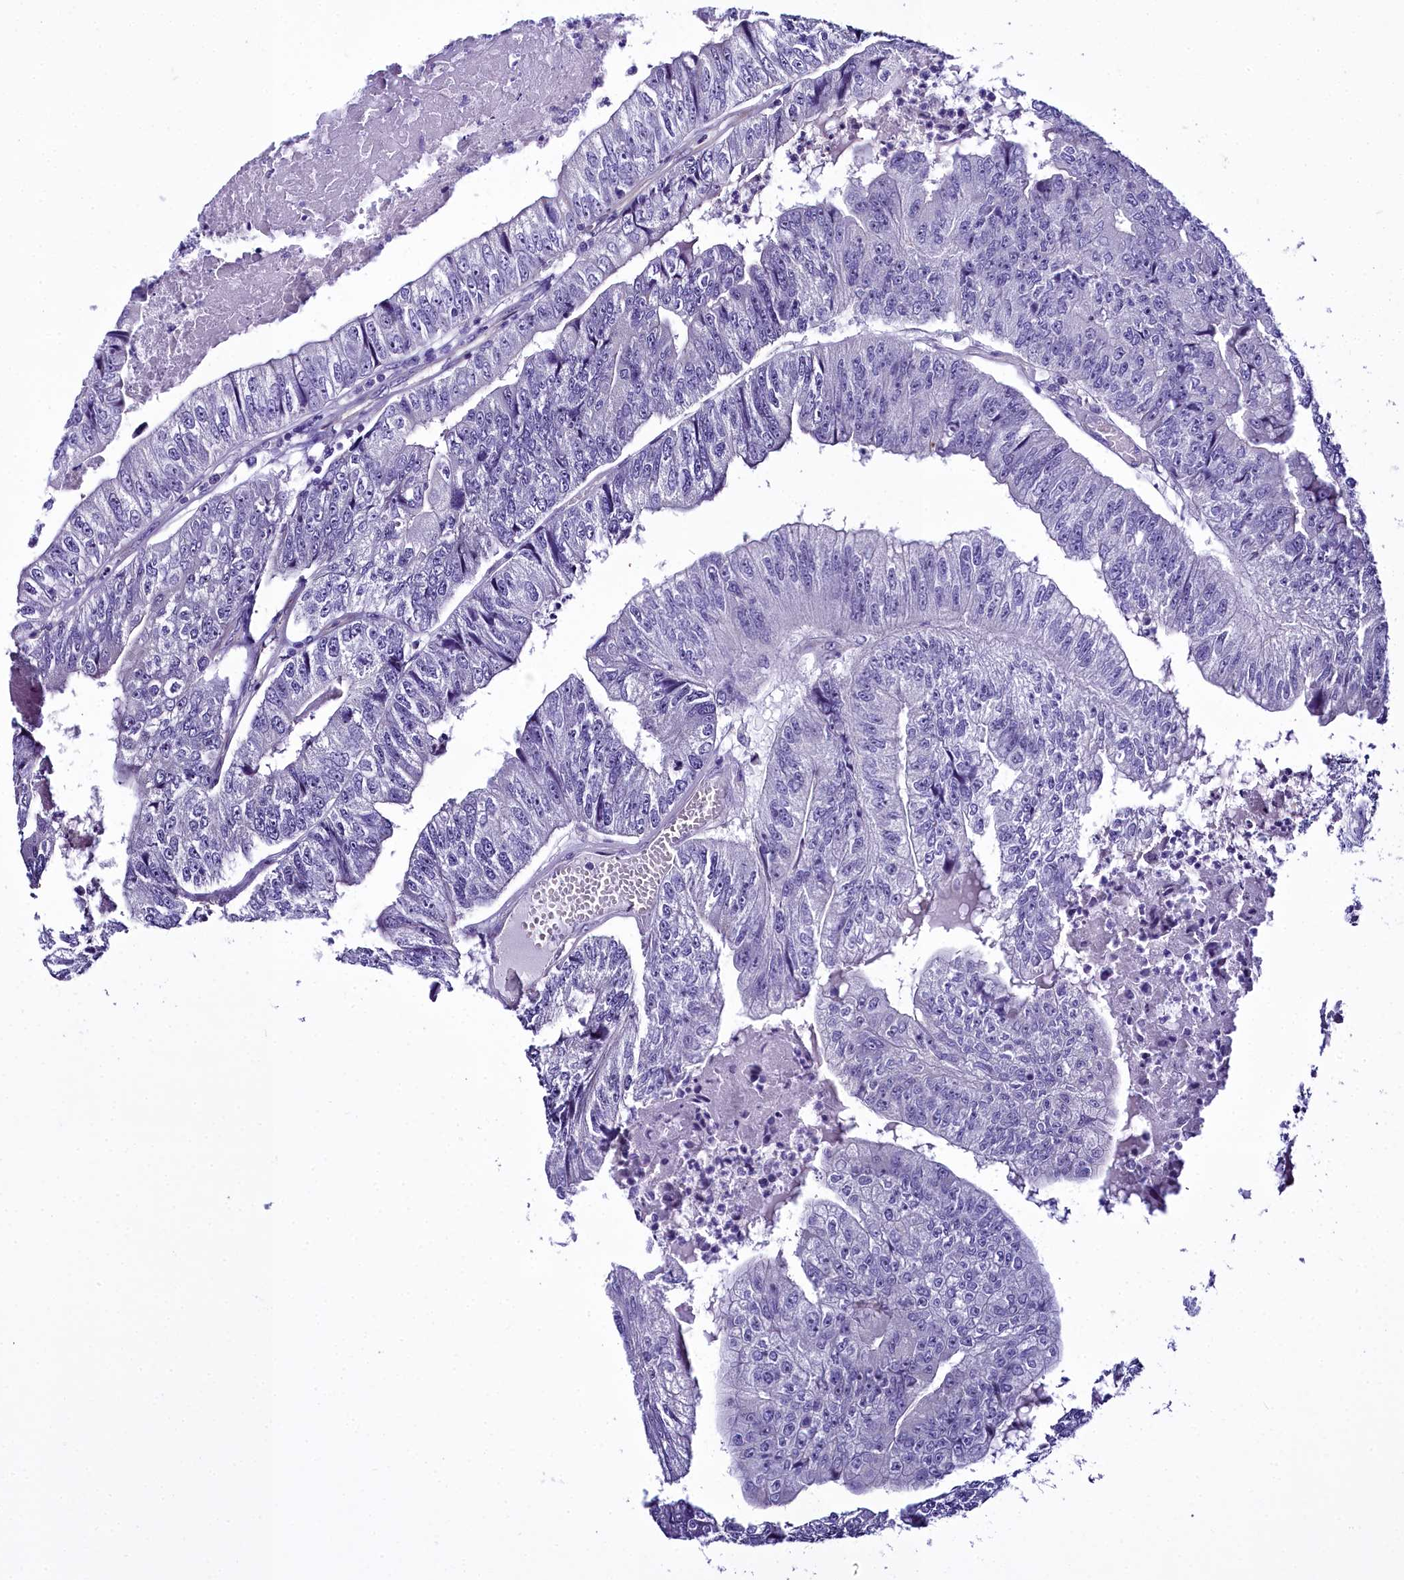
{"staining": {"intensity": "negative", "quantity": "none", "location": "none"}, "tissue": "colorectal cancer", "cell_type": "Tumor cells", "image_type": "cancer", "snomed": [{"axis": "morphology", "description": "Adenocarcinoma, NOS"}, {"axis": "topography", "description": "Colon"}], "caption": "DAB (3,3'-diaminobenzidine) immunohistochemical staining of colorectal adenocarcinoma shows no significant expression in tumor cells.", "gene": "TIMM22", "patient": {"sex": "female", "age": 67}}